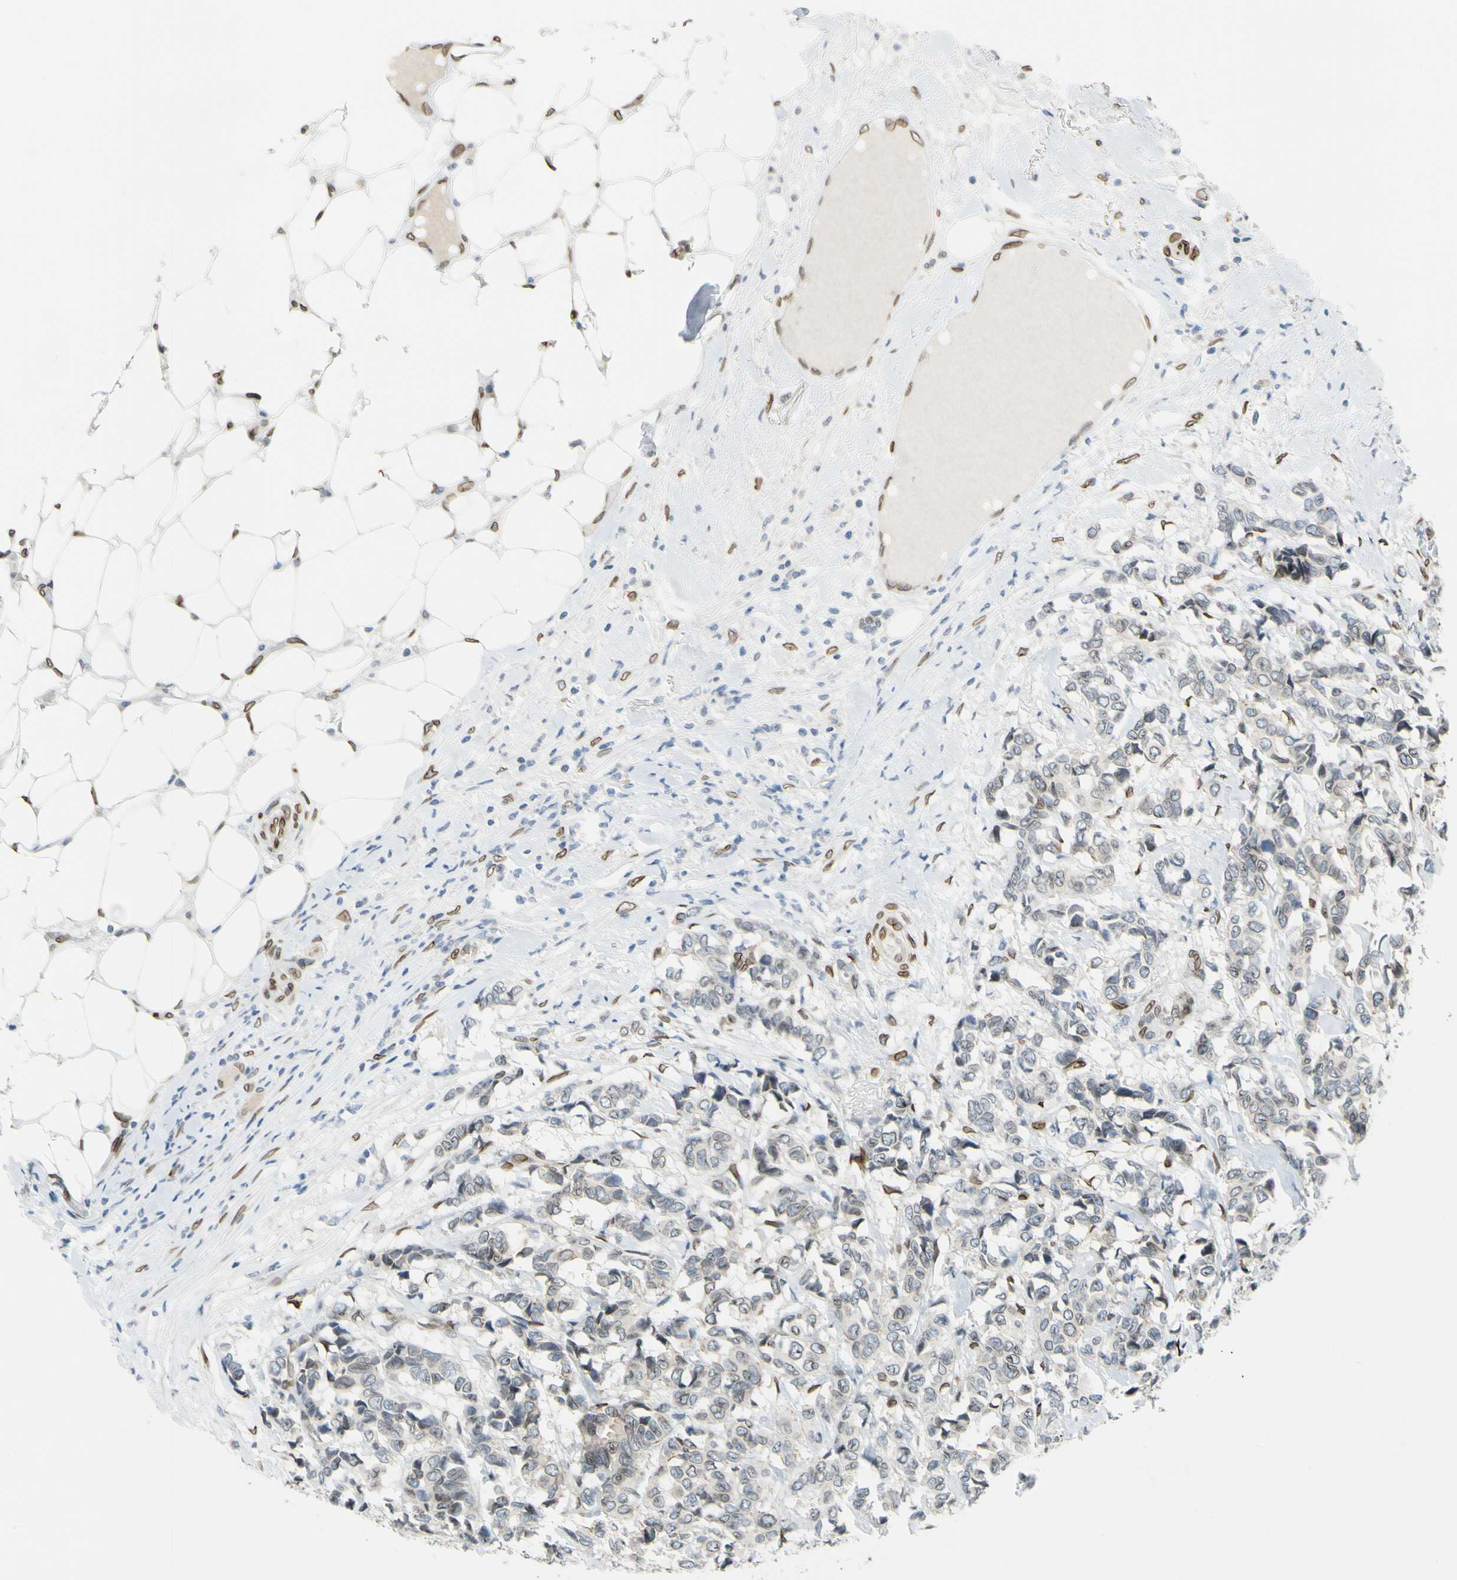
{"staining": {"intensity": "weak", "quantity": "25%-75%", "location": "cytoplasmic/membranous,nuclear"}, "tissue": "breast cancer", "cell_type": "Tumor cells", "image_type": "cancer", "snomed": [{"axis": "morphology", "description": "Duct carcinoma"}, {"axis": "topography", "description": "Breast"}], "caption": "An immunohistochemistry (IHC) photomicrograph of tumor tissue is shown. Protein staining in brown highlights weak cytoplasmic/membranous and nuclear positivity in infiltrating ductal carcinoma (breast) within tumor cells. Using DAB (brown) and hematoxylin (blue) stains, captured at high magnification using brightfield microscopy.", "gene": "SUN1", "patient": {"sex": "female", "age": 87}}